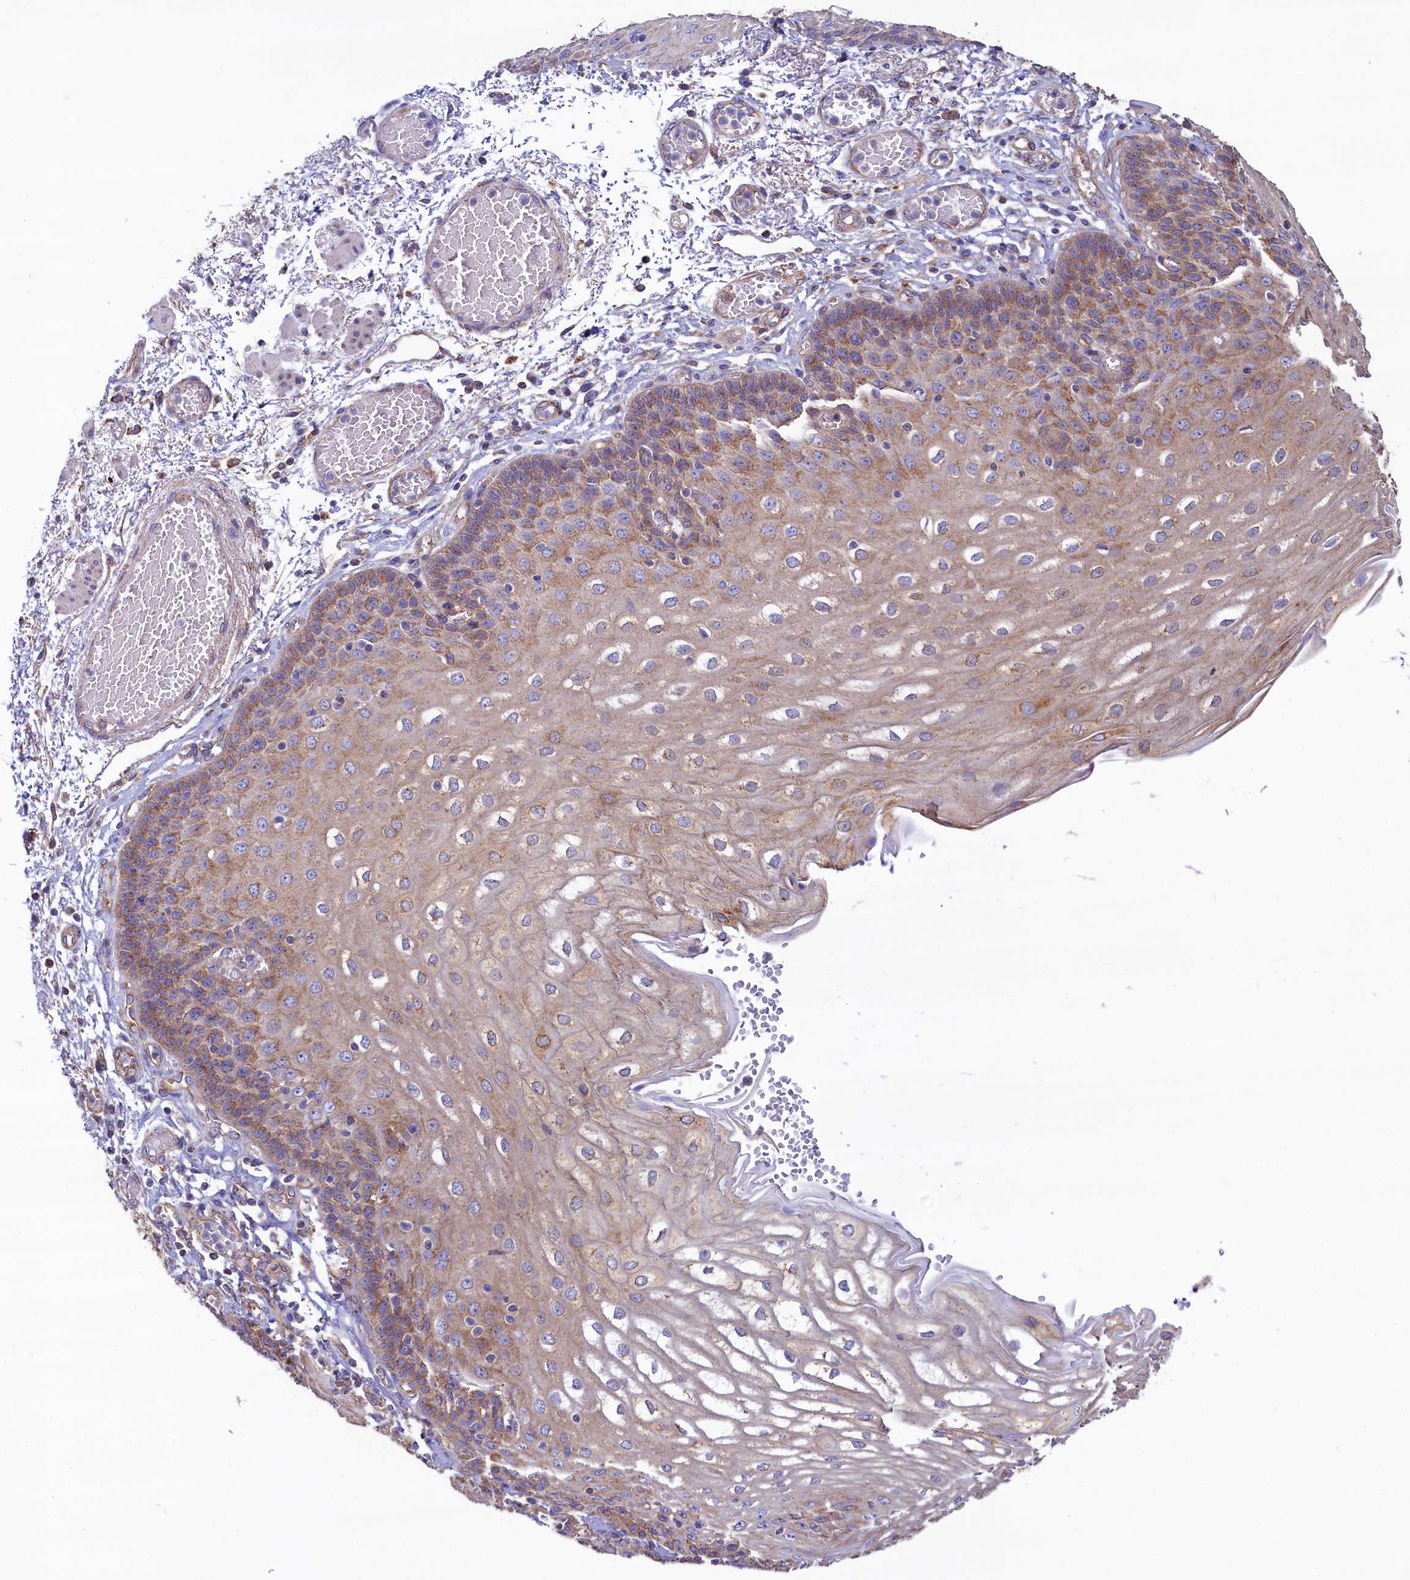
{"staining": {"intensity": "moderate", "quantity": "25%-75%", "location": "cytoplasmic/membranous"}, "tissue": "esophagus", "cell_type": "Squamous epithelial cells", "image_type": "normal", "snomed": [{"axis": "morphology", "description": "Normal tissue, NOS"}, {"axis": "topography", "description": "Esophagus"}], "caption": "A high-resolution photomicrograph shows IHC staining of normal esophagus, which reveals moderate cytoplasmic/membranous staining in approximately 25%-75% of squamous epithelial cells. (DAB = brown stain, brightfield microscopy at high magnification).", "gene": "GPR21", "patient": {"sex": "male", "age": 81}}